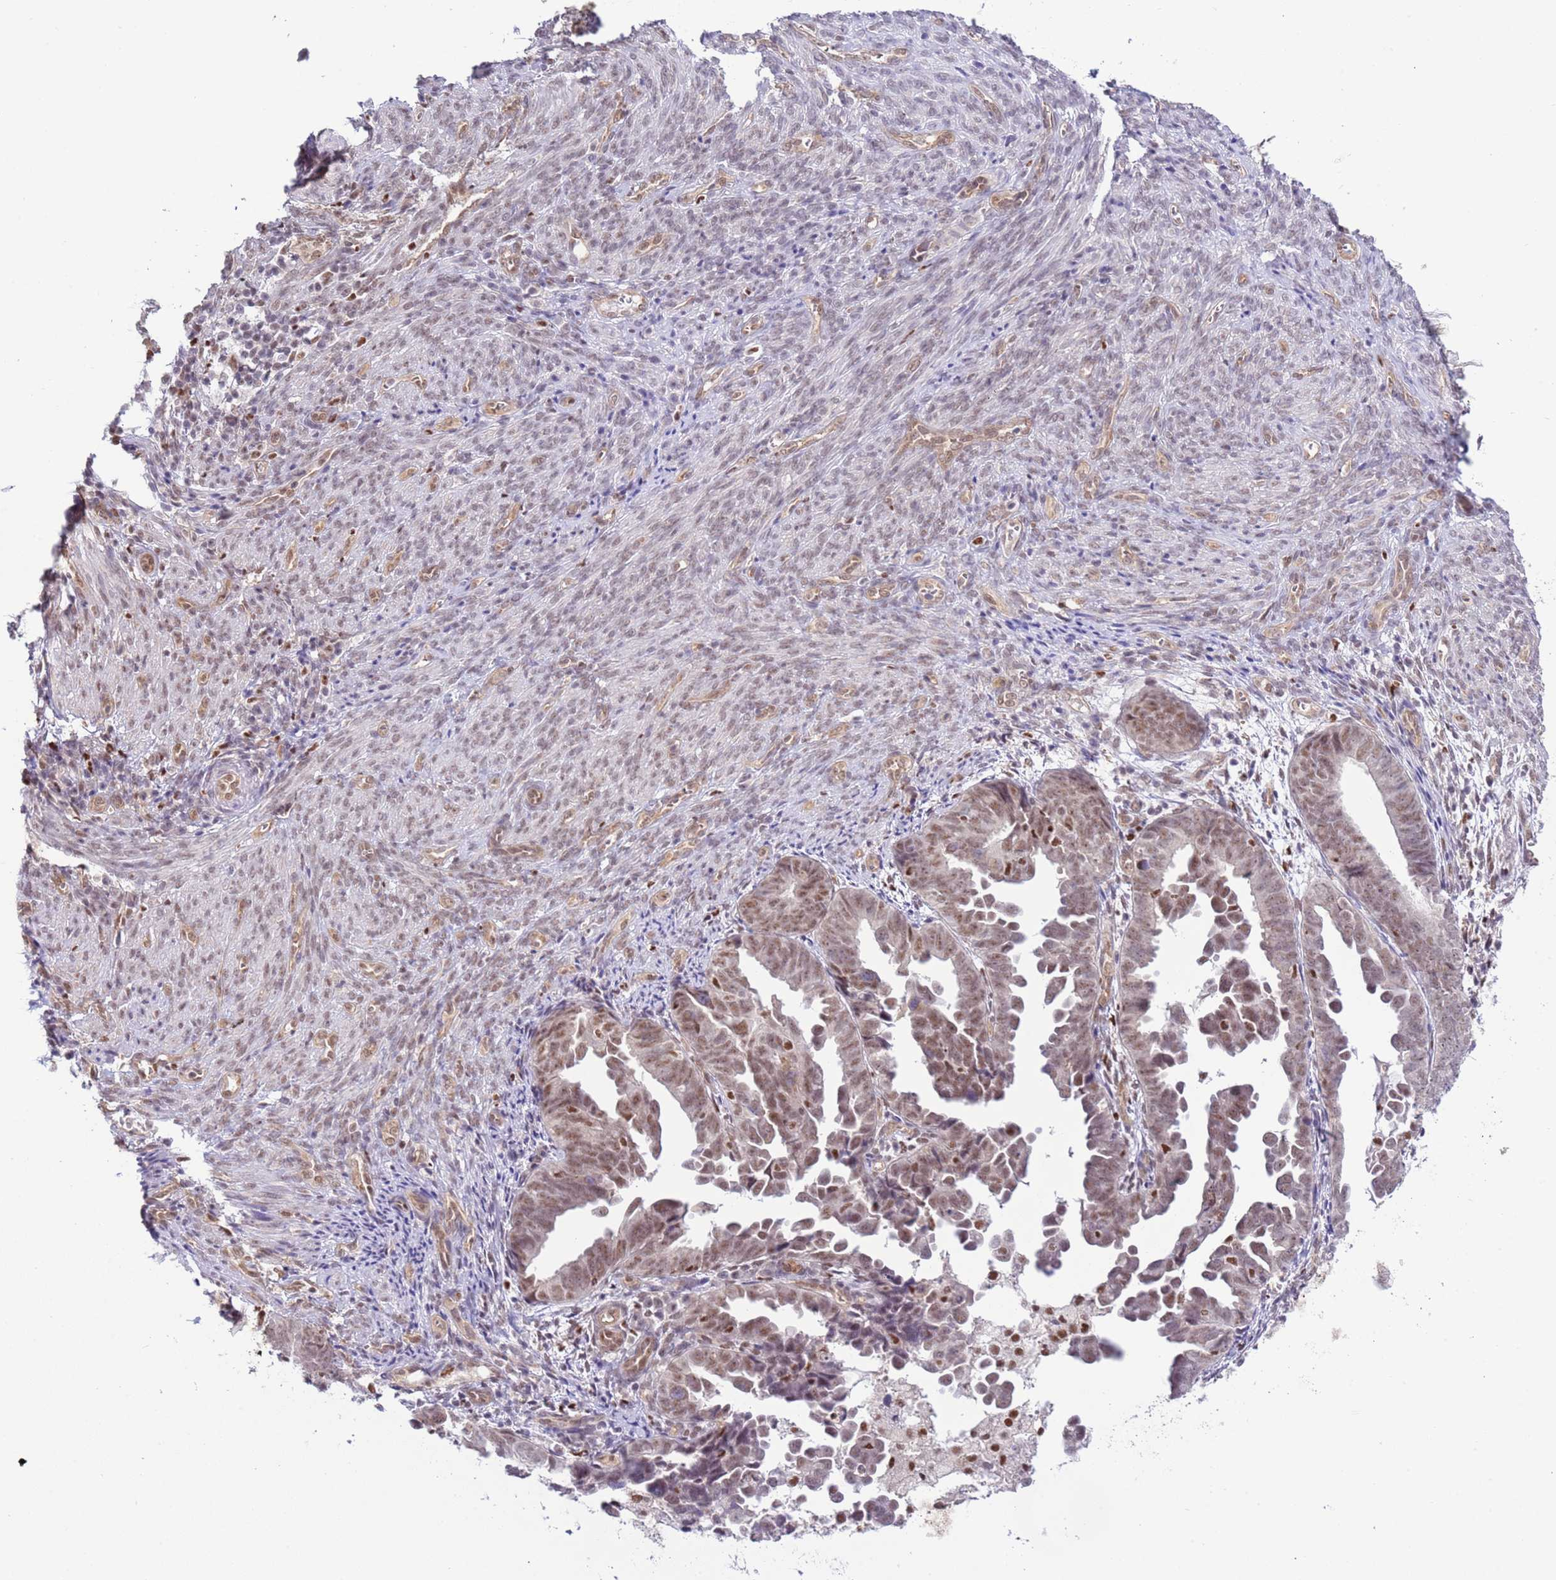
{"staining": {"intensity": "moderate", "quantity": ">75%", "location": "nuclear"}, "tissue": "endometrial cancer", "cell_type": "Tumor cells", "image_type": "cancer", "snomed": [{"axis": "morphology", "description": "Adenocarcinoma, NOS"}, {"axis": "topography", "description": "Endometrium"}], "caption": "Moderate nuclear staining for a protein is seen in approximately >75% of tumor cells of adenocarcinoma (endometrial) using immunohistochemistry.", "gene": "PRPF6", "patient": {"sex": "female", "age": 75}}